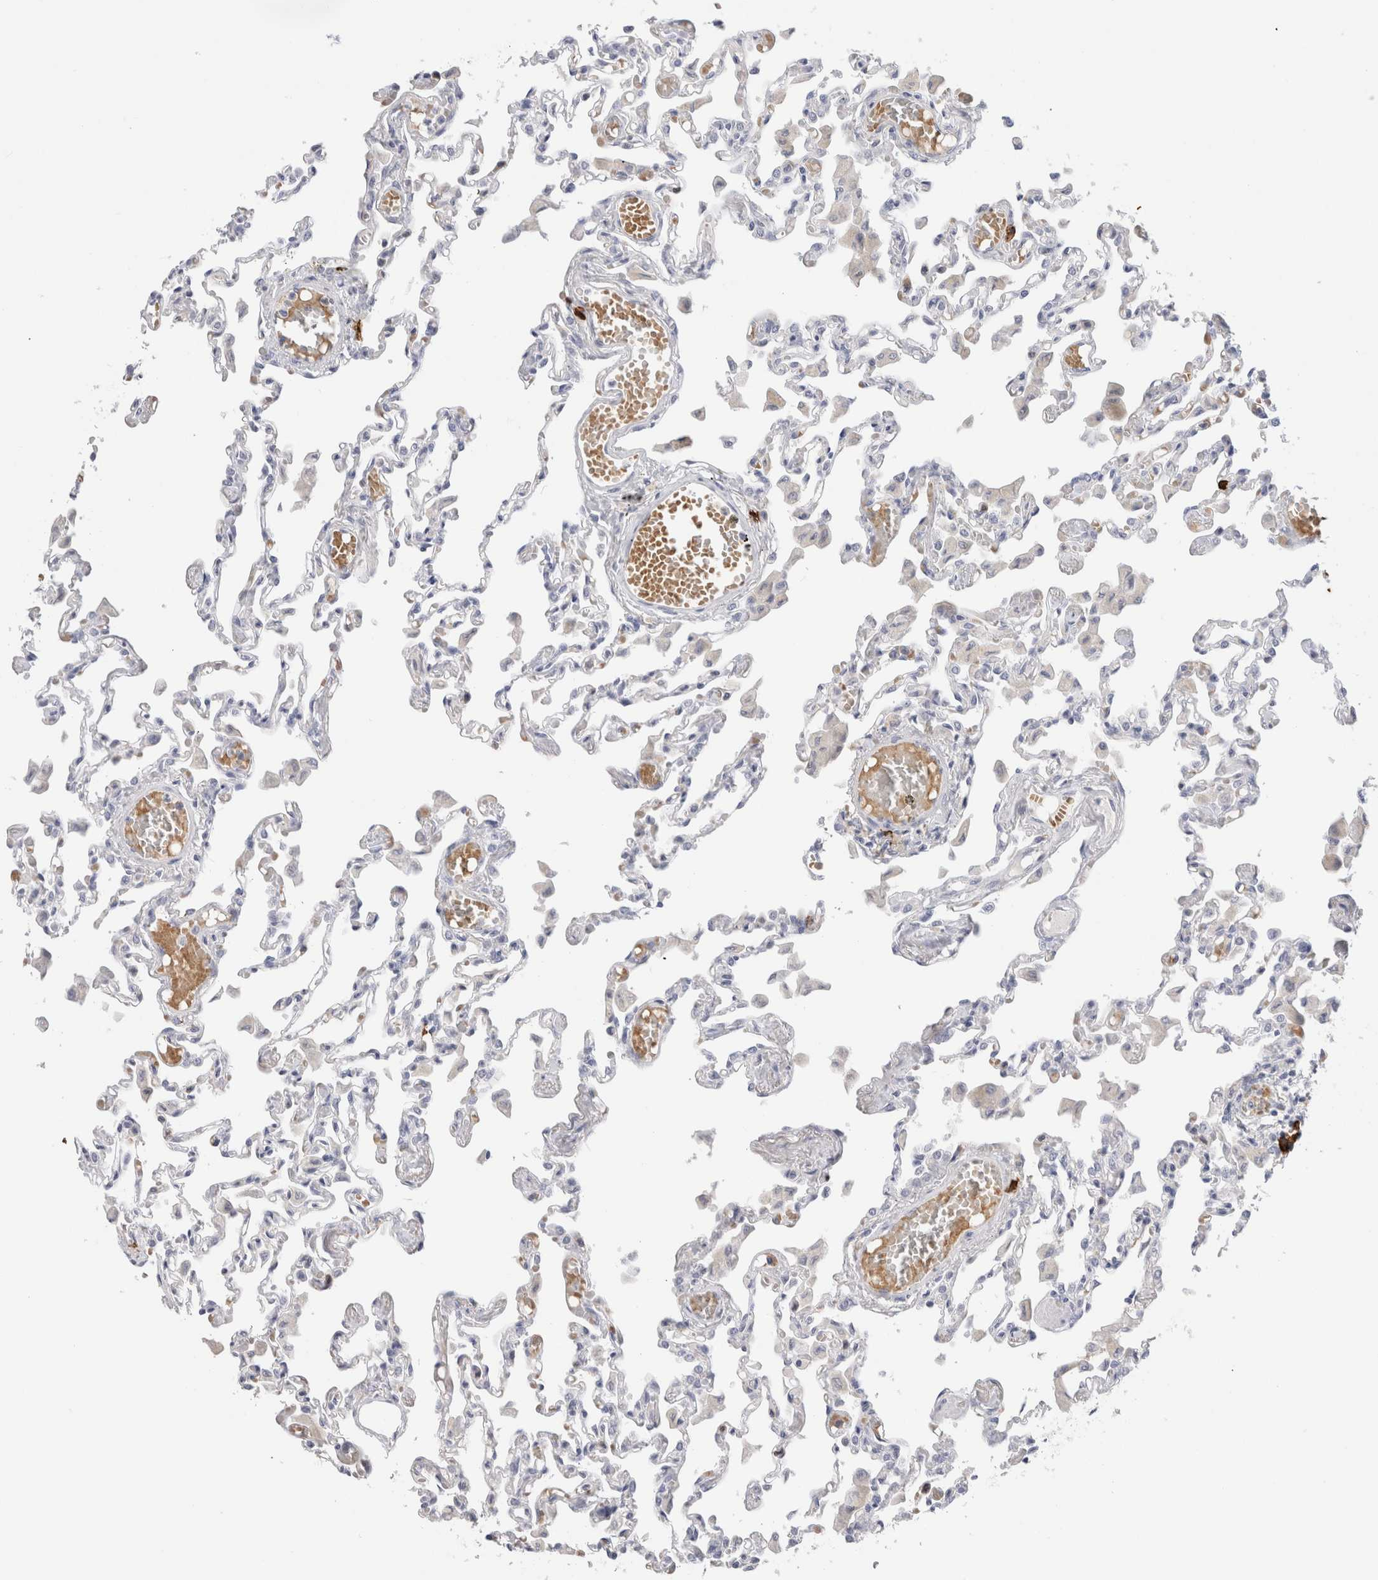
{"staining": {"intensity": "negative", "quantity": "none", "location": "none"}, "tissue": "lung", "cell_type": "Alveolar cells", "image_type": "normal", "snomed": [{"axis": "morphology", "description": "Normal tissue, NOS"}, {"axis": "topography", "description": "Bronchus"}, {"axis": "topography", "description": "Lung"}], "caption": "There is no significant staining in alveolar cells of lung. (Brightfield microscopy of DAB (3,3'-diaminobenzidine) immunohistochemistry at high magnification).", "gene": "CD38", "patient": {"sex": "female", "age": 49}}